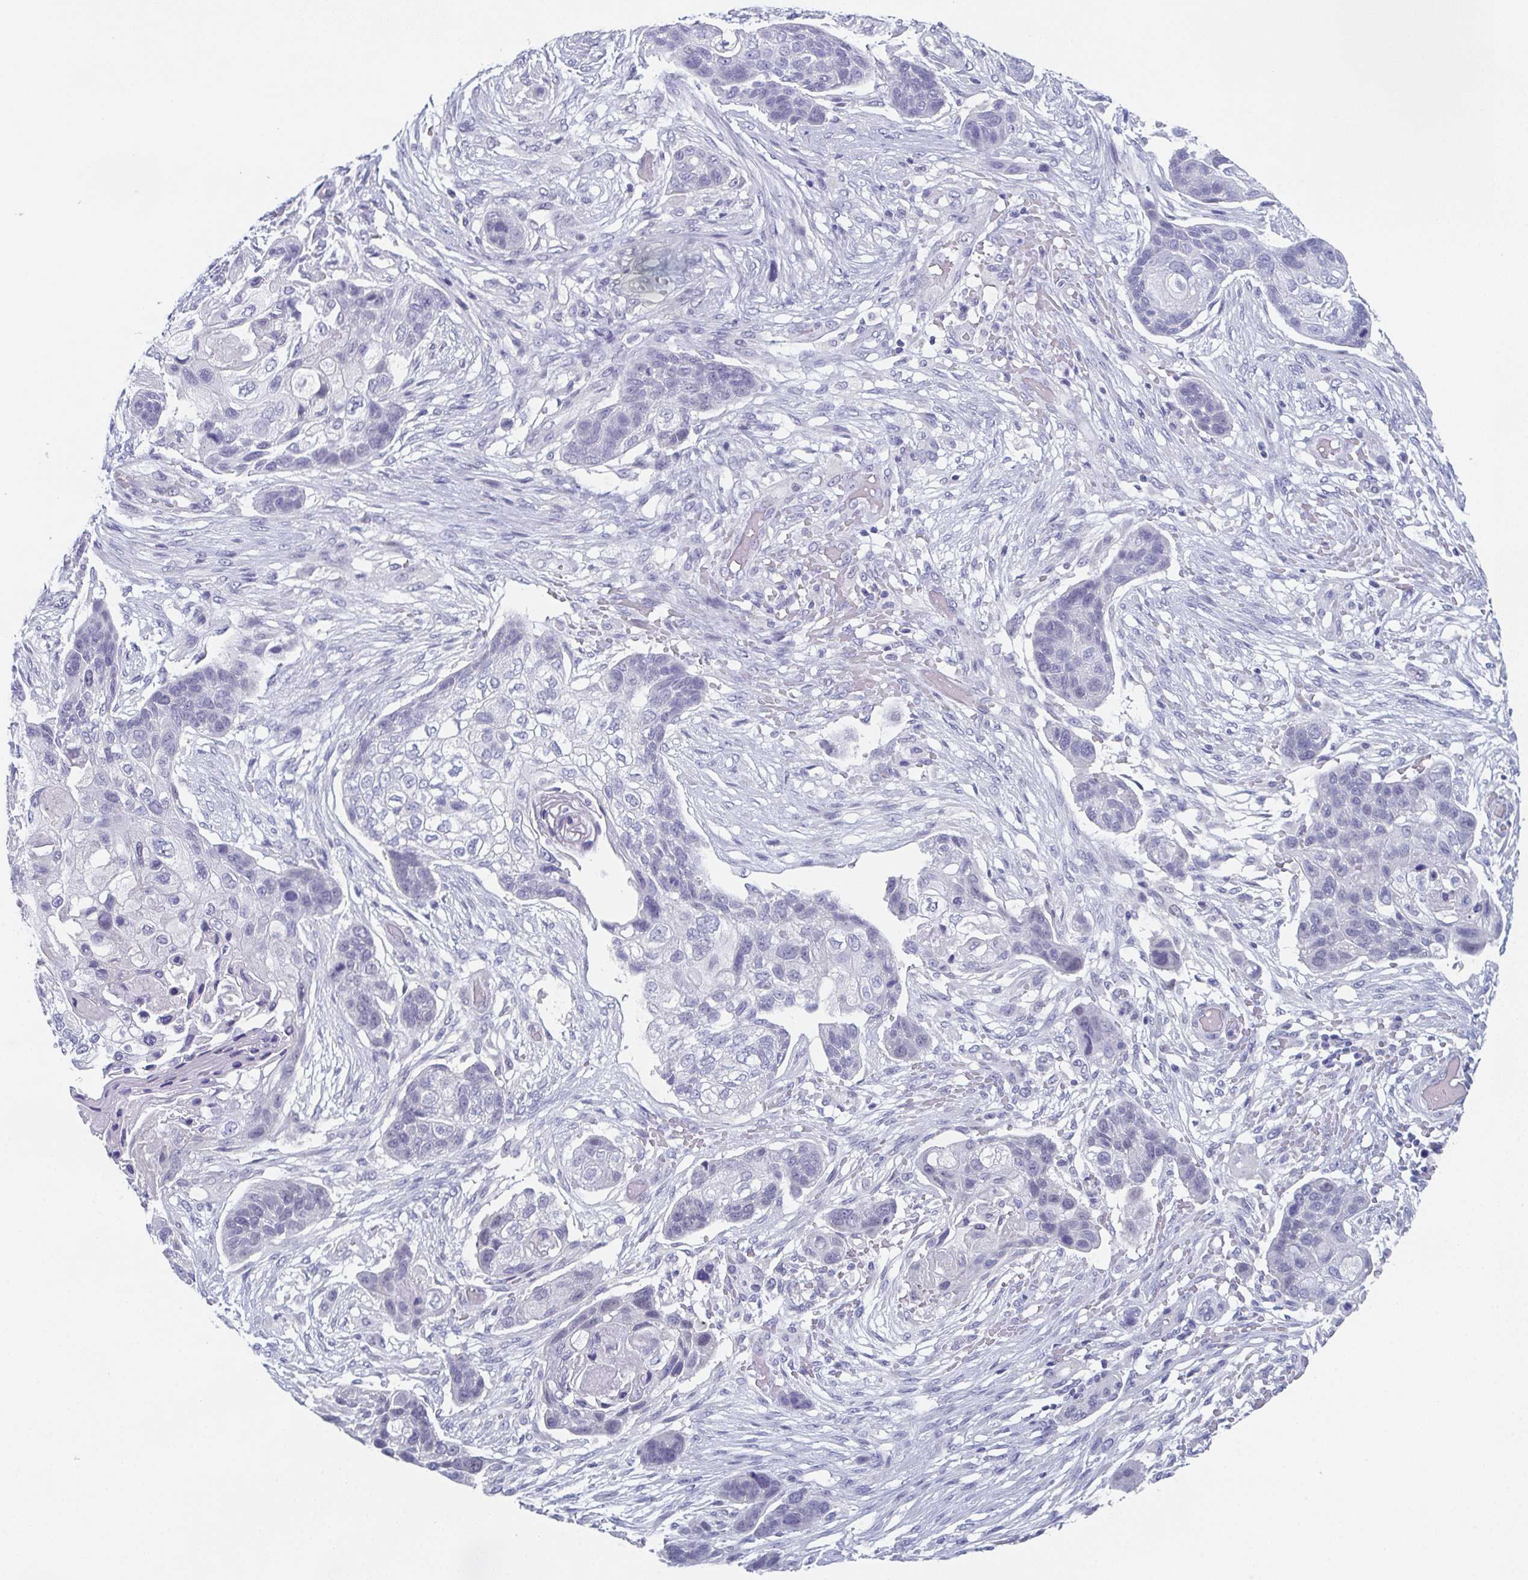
{"staining": {"intensity": "negative", "quantity": "none", "location": "none"}, "tissue": "lung cancer", "cell_type": "Tumor cells", "image_type": "cancer", "snomed": [{"axis": "morphology", "description": "Squamous cell carcinoma, NOS"}, {"axis": "topography", "description": "Lung"}], "caption": "Immunohistochemistry photomicrograph of human lung cancer stained for a protein (brown), which reveals no staining in tumor cells.", "gene": "DYDC2", "patient": {"sex": "male", "age": 69}}